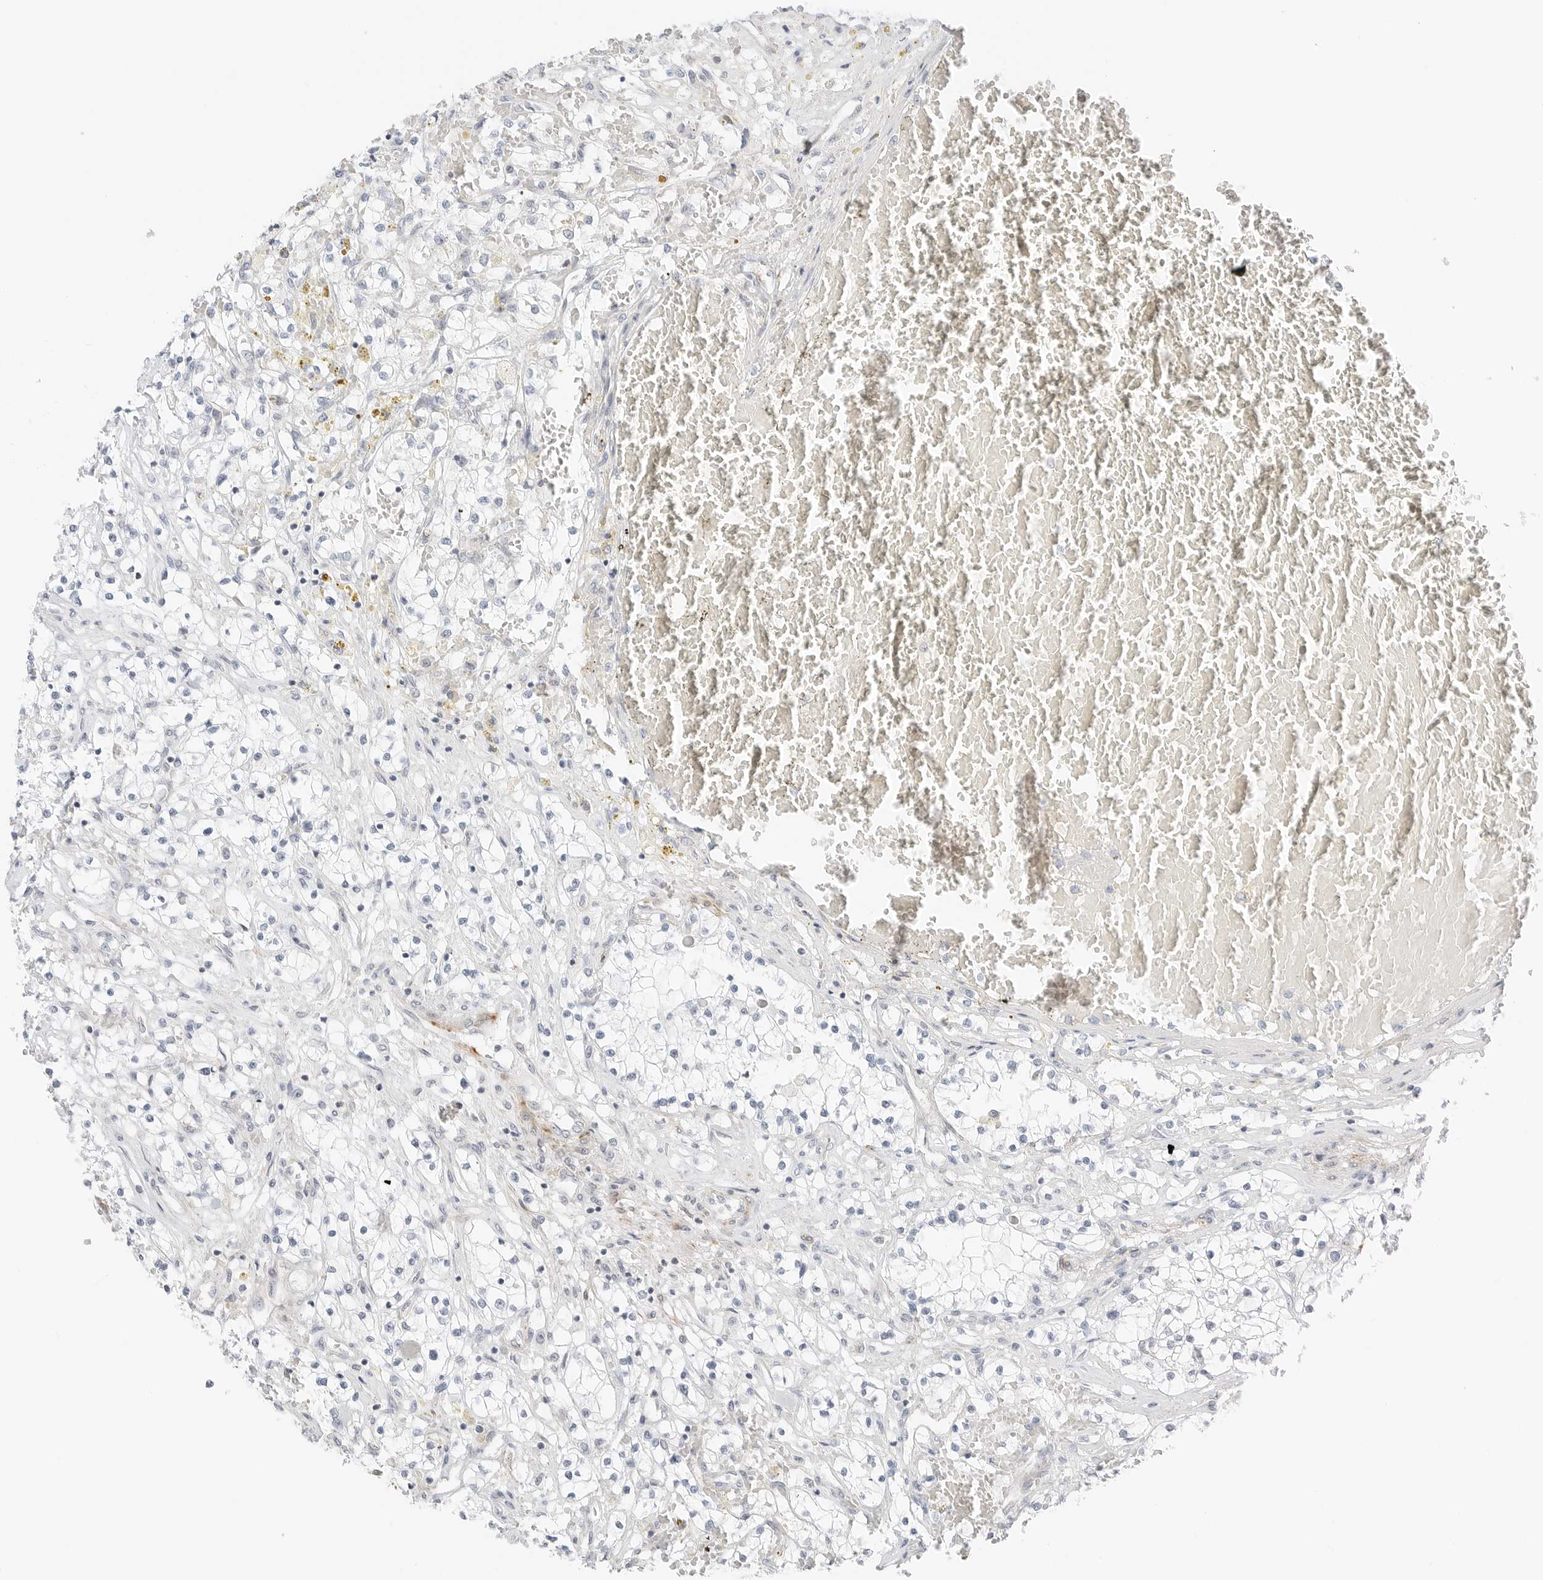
{"staining": {"intensity": "negative", "quantity": "none", "location": "none"}, "tissue": "renal cancer", "cell_type": "Tumor cells", "image_type": "cancer", "snomed": [{"axis": "morphology", "description": "Normal tissue, NOS"}, {"axis": "morphology", "description": "Adenocarcinoma, NOS"}, {"axis": "topography", "description": "Kidney"}], "caption": "The photomicrograph displays no significant expression in tumor cells of adenocarcinoma (renal).", "gene": "IQCC", "patient": {"sex": "male", "age": 68}}